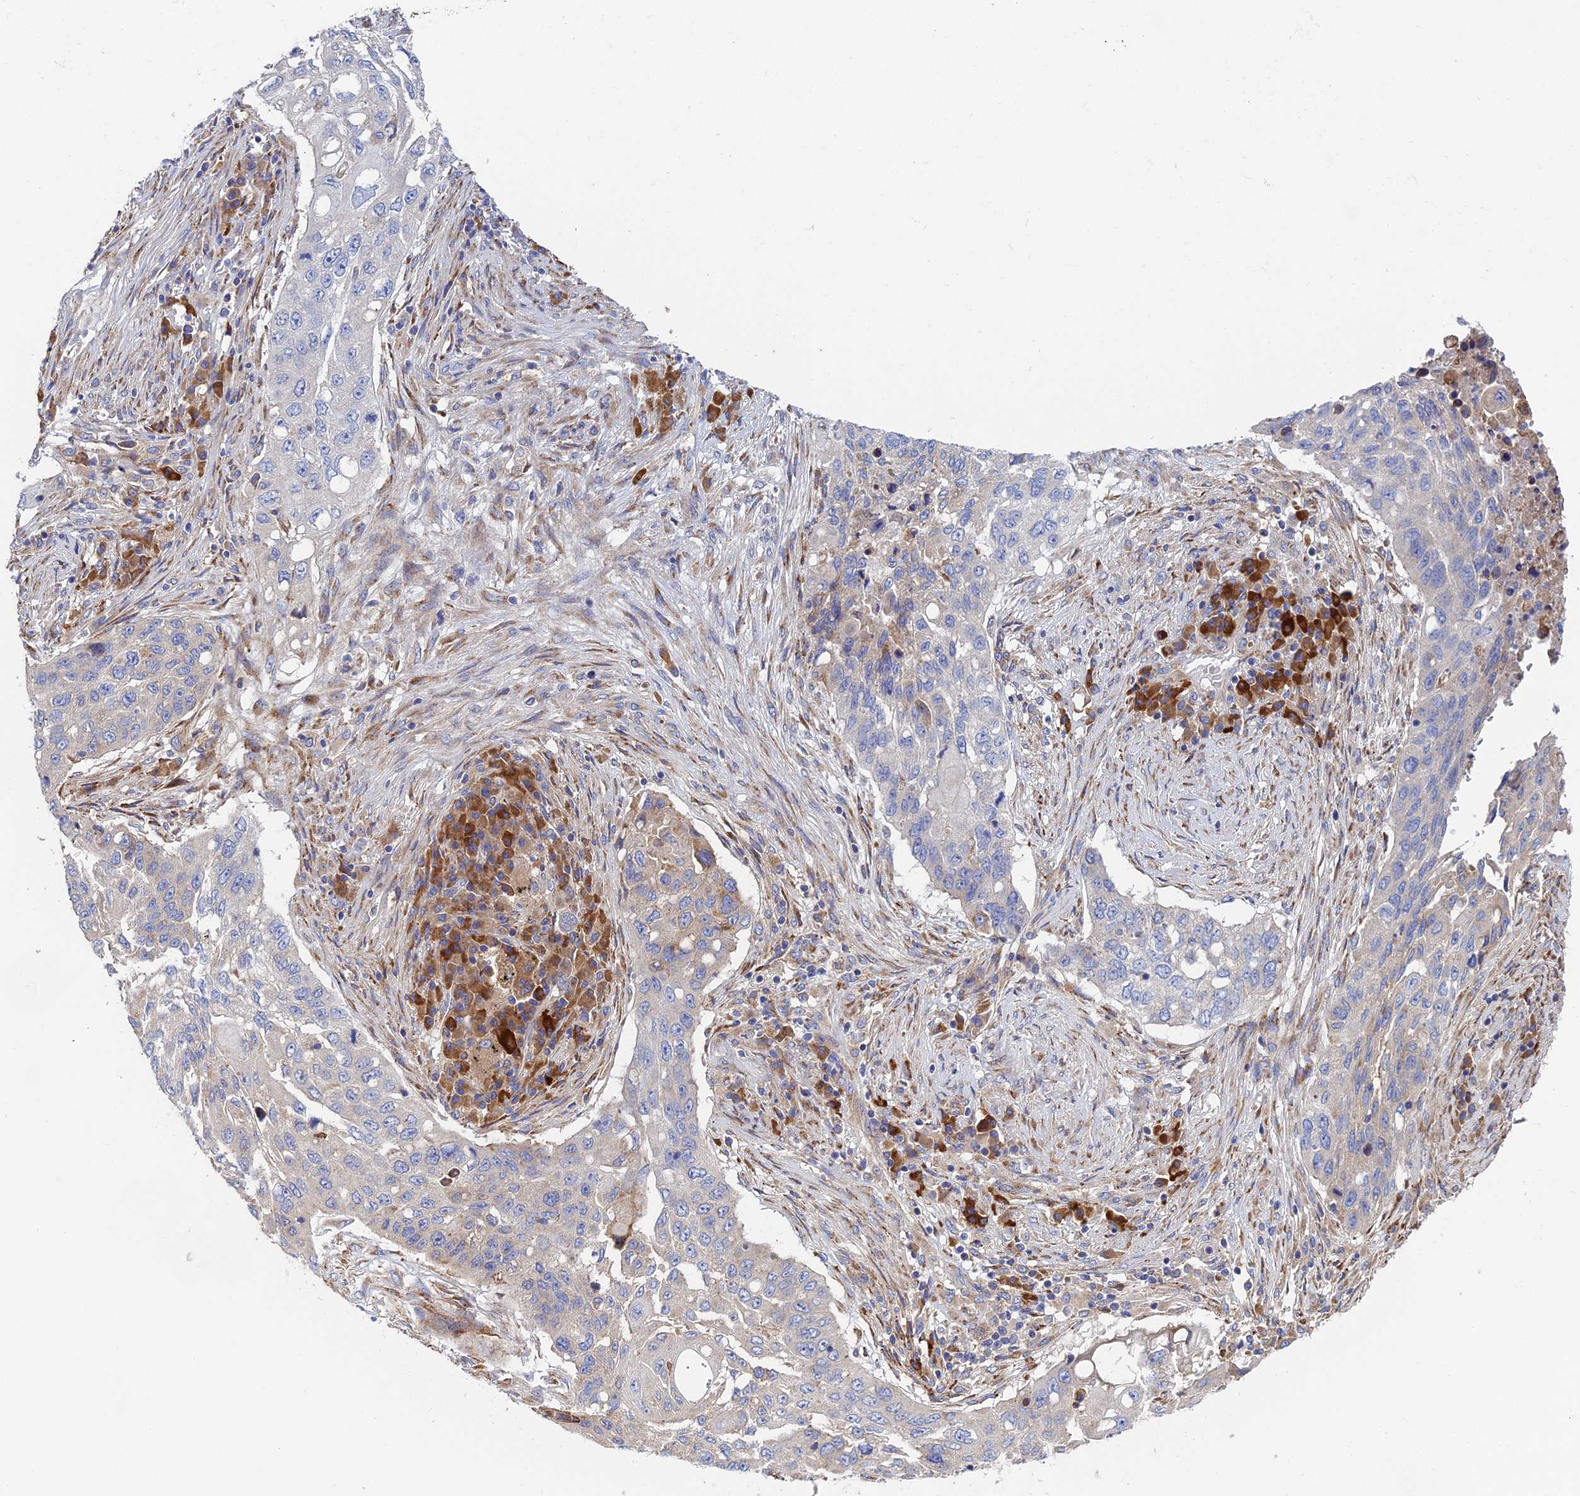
{"staining": {"intensity": "negative", "quantity": "none", "location": "none"}, "tissue": "lung cancer", "cell_type": "Tumor cells", "image_type": "cancer", "snomed": [{"axis": "morphology", "description": "Squamous cell carcinoma, NOS"}, {"axis": "topography", "description": "Lung"}], "caption": "Lung cancer was stained to show a protein in brown. There is no significant staining in tumor cells. (IHC, brightfield microscopy, high magnification).", "gene": "CLCN3", "patient": {"sex": "female", "age": 63}}